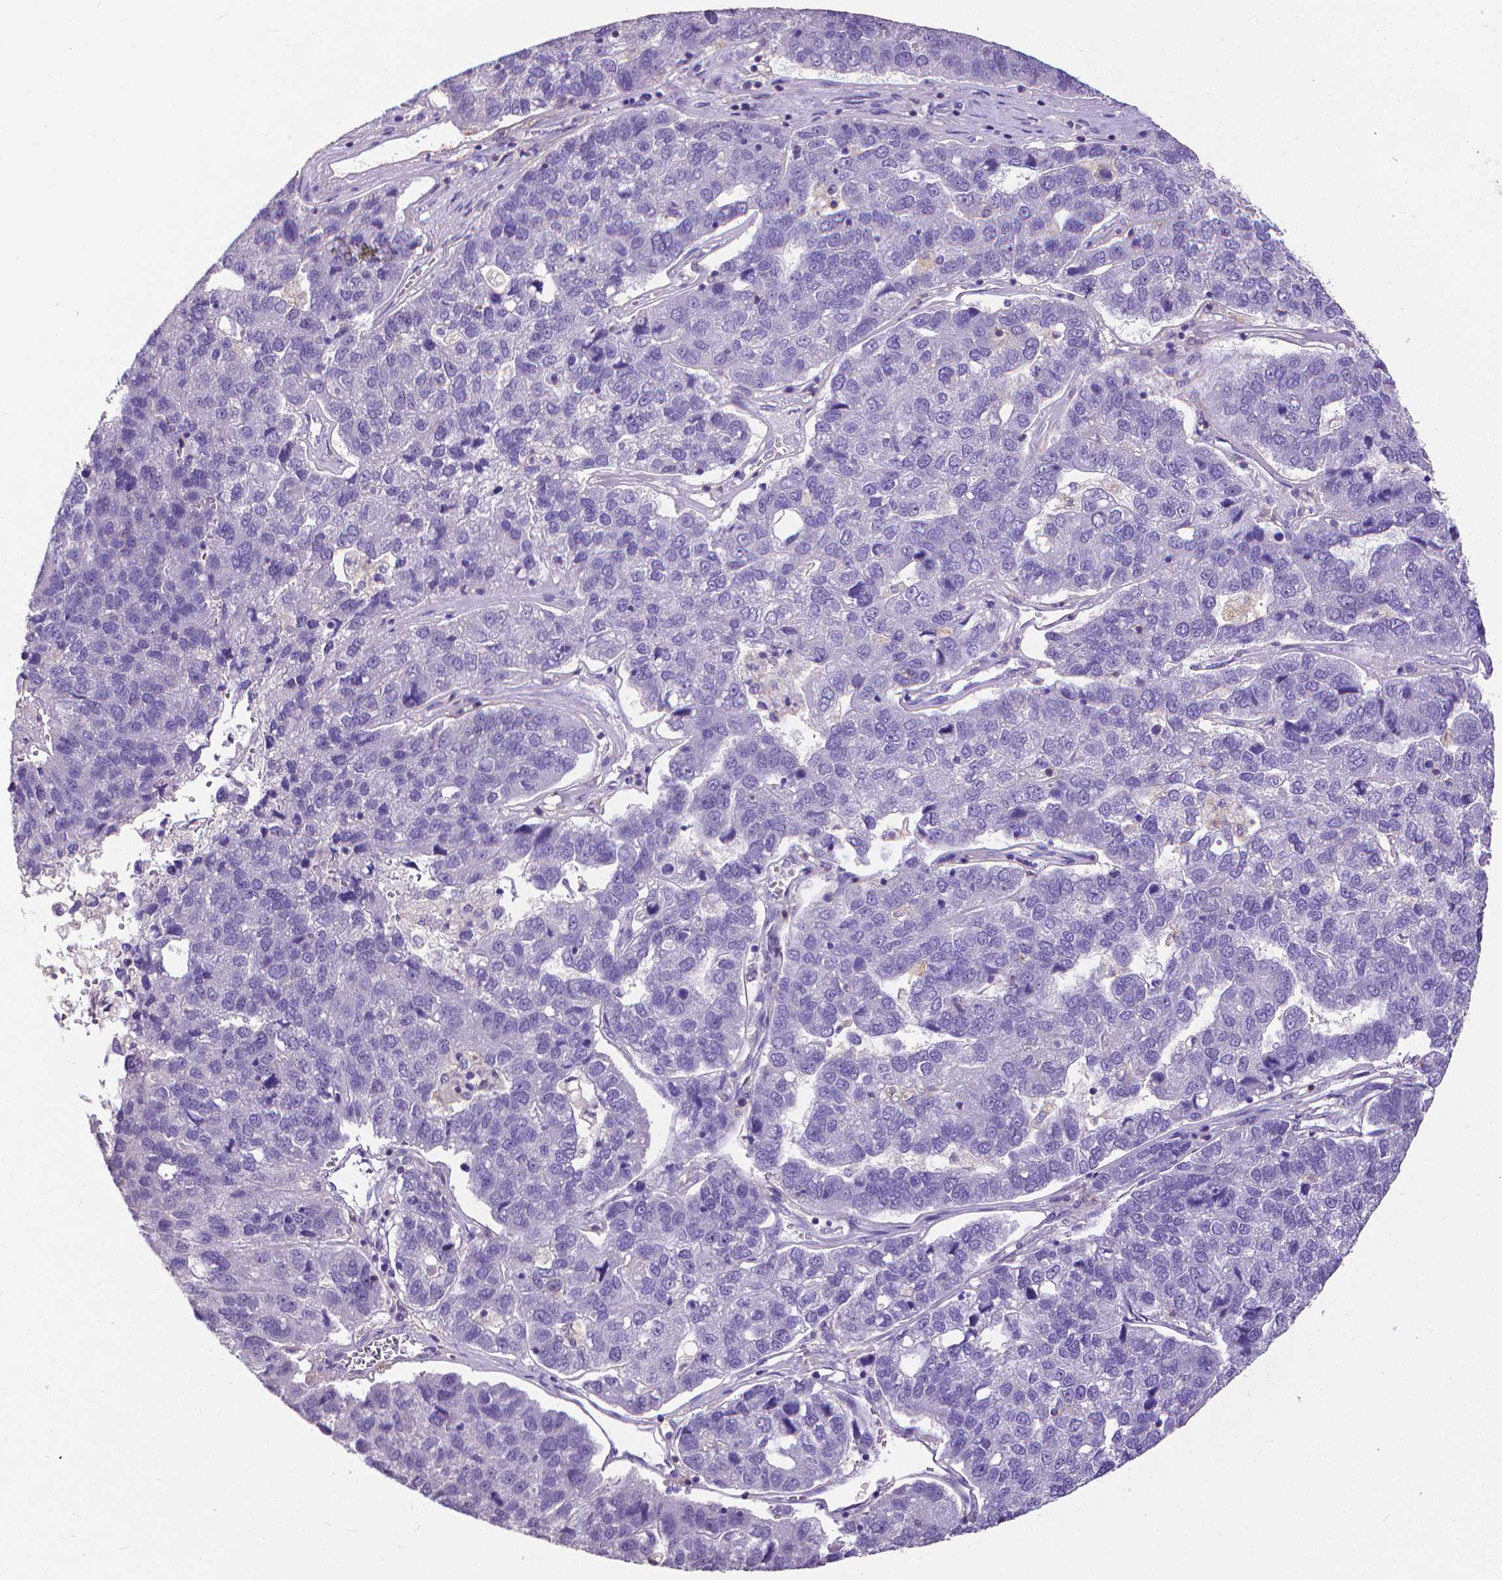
{"staining": {"intensity": "negative", "quantity": "none", "location": "none"}, "tissue": "pancreatic cancer", "cell_type": "Tumor cells", "image_type": "cancer", "snomed": [{"axis": "morphology", "description": "Adenocarcinoma, NOS"}, {"axis": "topography", "description": "Pancreas"}], "caption": "IHC of pancreatic cancer (adenocarcinoma) demonstrates no expression in tumor cells.", "gene": "CD4", "patient": {"sex": "female", "age": 61}}